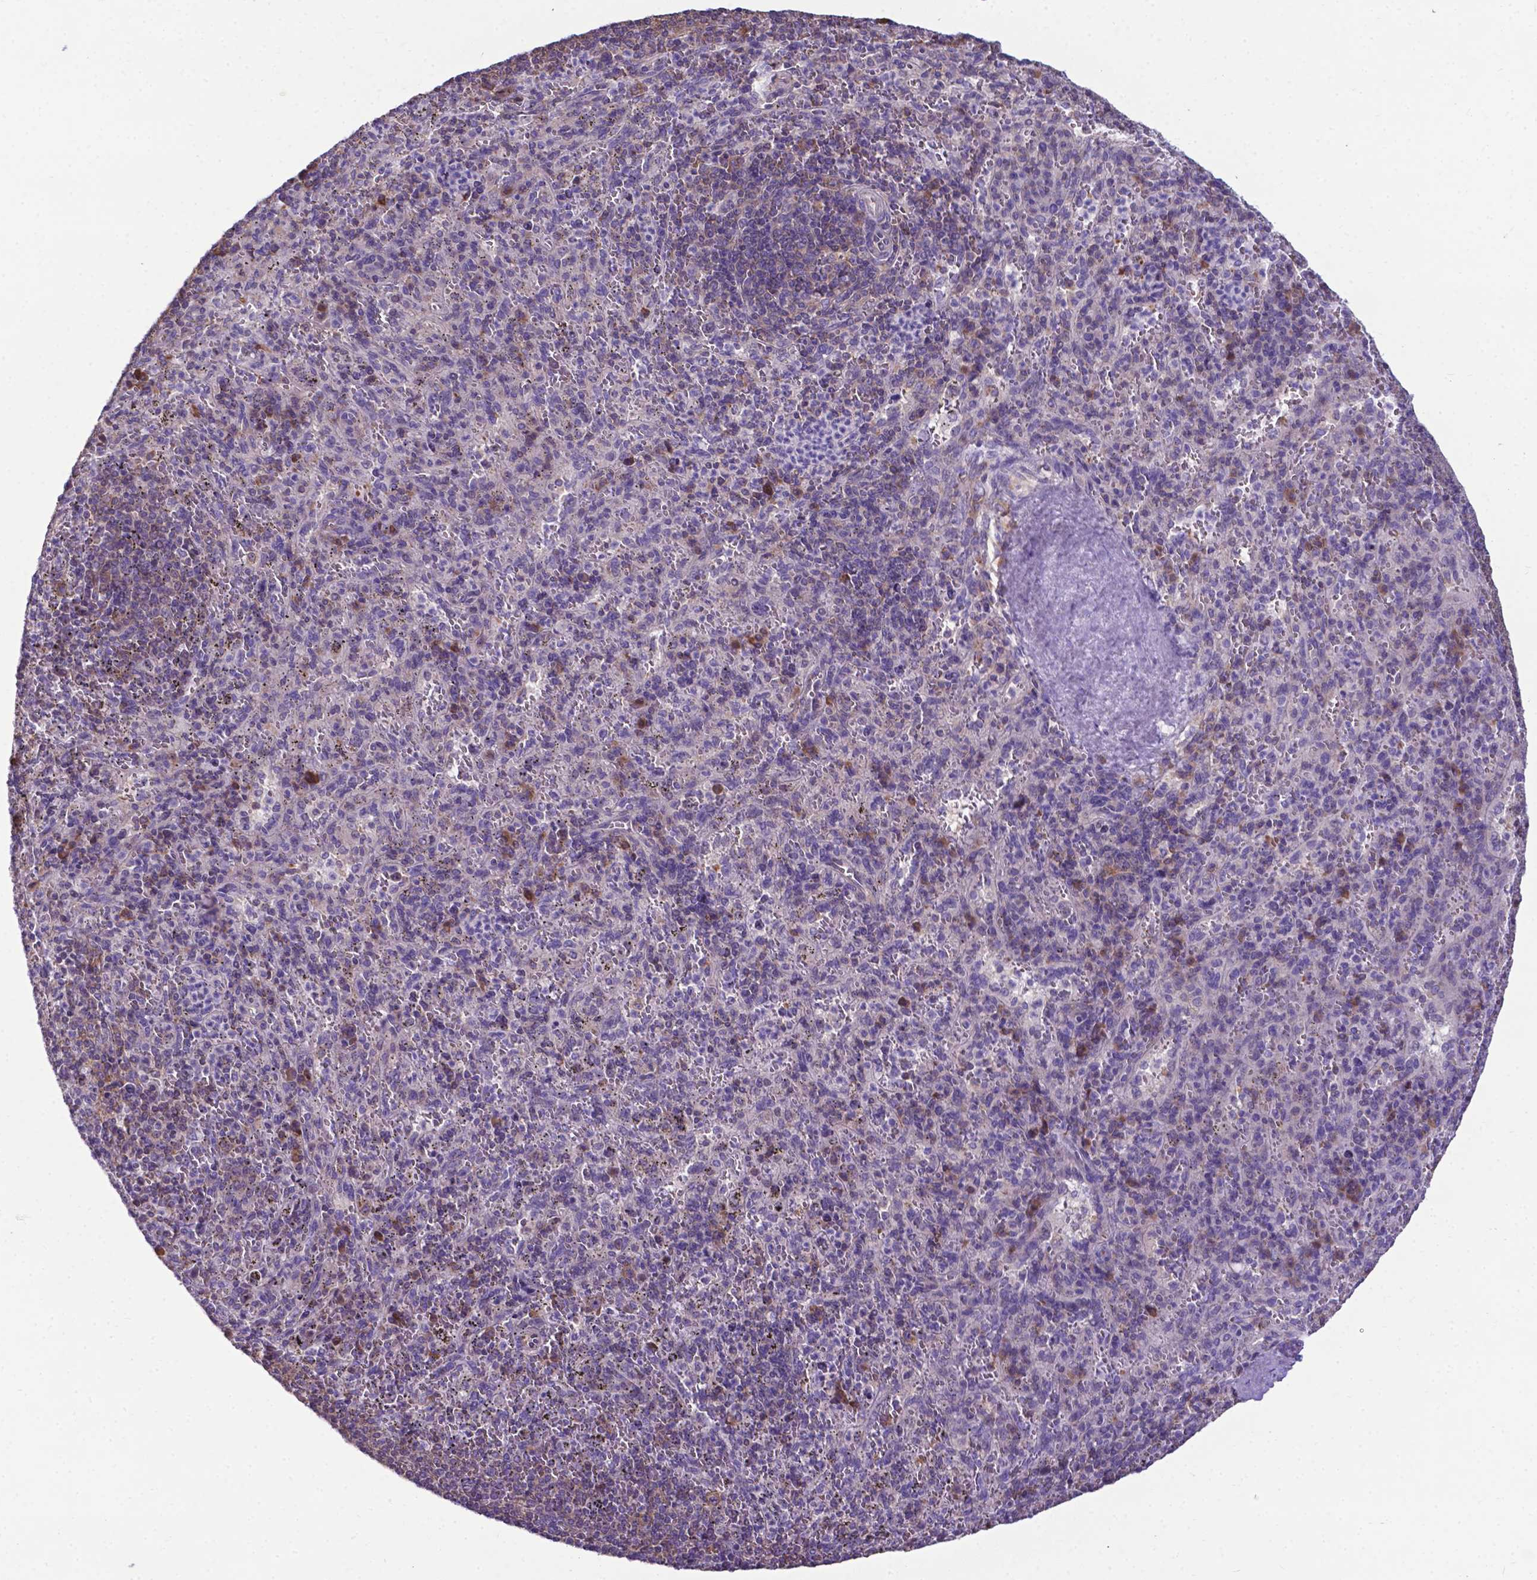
{"staining": {"intensity": "negative", "quantity": "none", "location": "none"}, "tissue": "spleen", "cell_type": "Cells in red pulp", "image_type": "normal", "snomed": [{"axis": "morphology", "description": "Normal tissue, NOS"}, {"axis": "topography", "description": "Spleen"}], "caption": "Immunohistochemical staining of normal human spleen shows no significant staining in cells in red pulp.", "gene": "RPL6", "patient": {"sex": "male", "age": 57}}